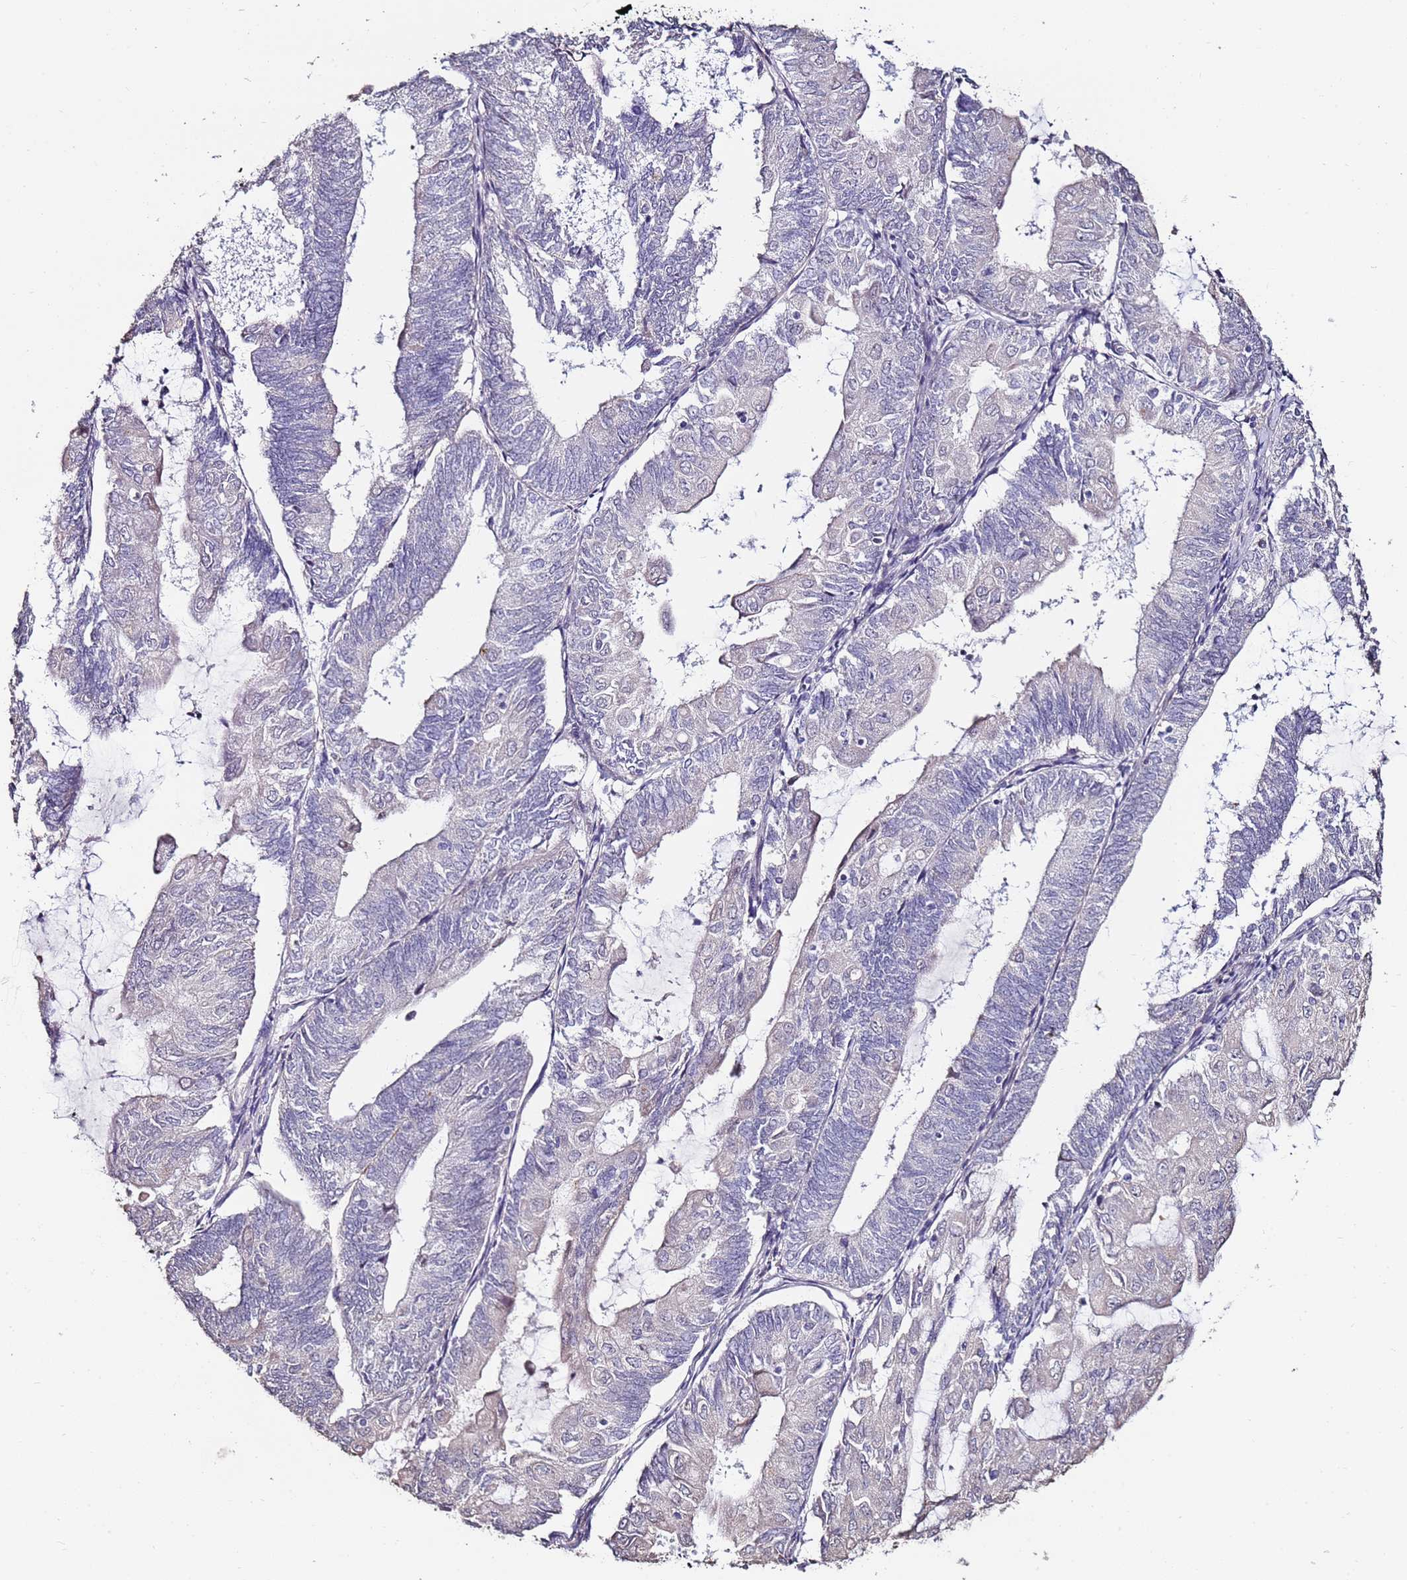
{"staining": {"intensity": "negative", "quantity": "none", "location": "none"}, "tissue": "endometrial cancer", "cell_type": "Tumor cells", "image_type": "cancer", "snomed": [{"axis": "morphology", "description": "Adenocarcinoma, NOS"}, {"axis": "topography", "description": "Endometrium"}], "caption": "Endometrial adenocarcinoma was stained to show a protein in brown. There is no significant expression in tumor cells.", "gene": "C3orf80", "patient": {"sex": "female", "age": 81}}